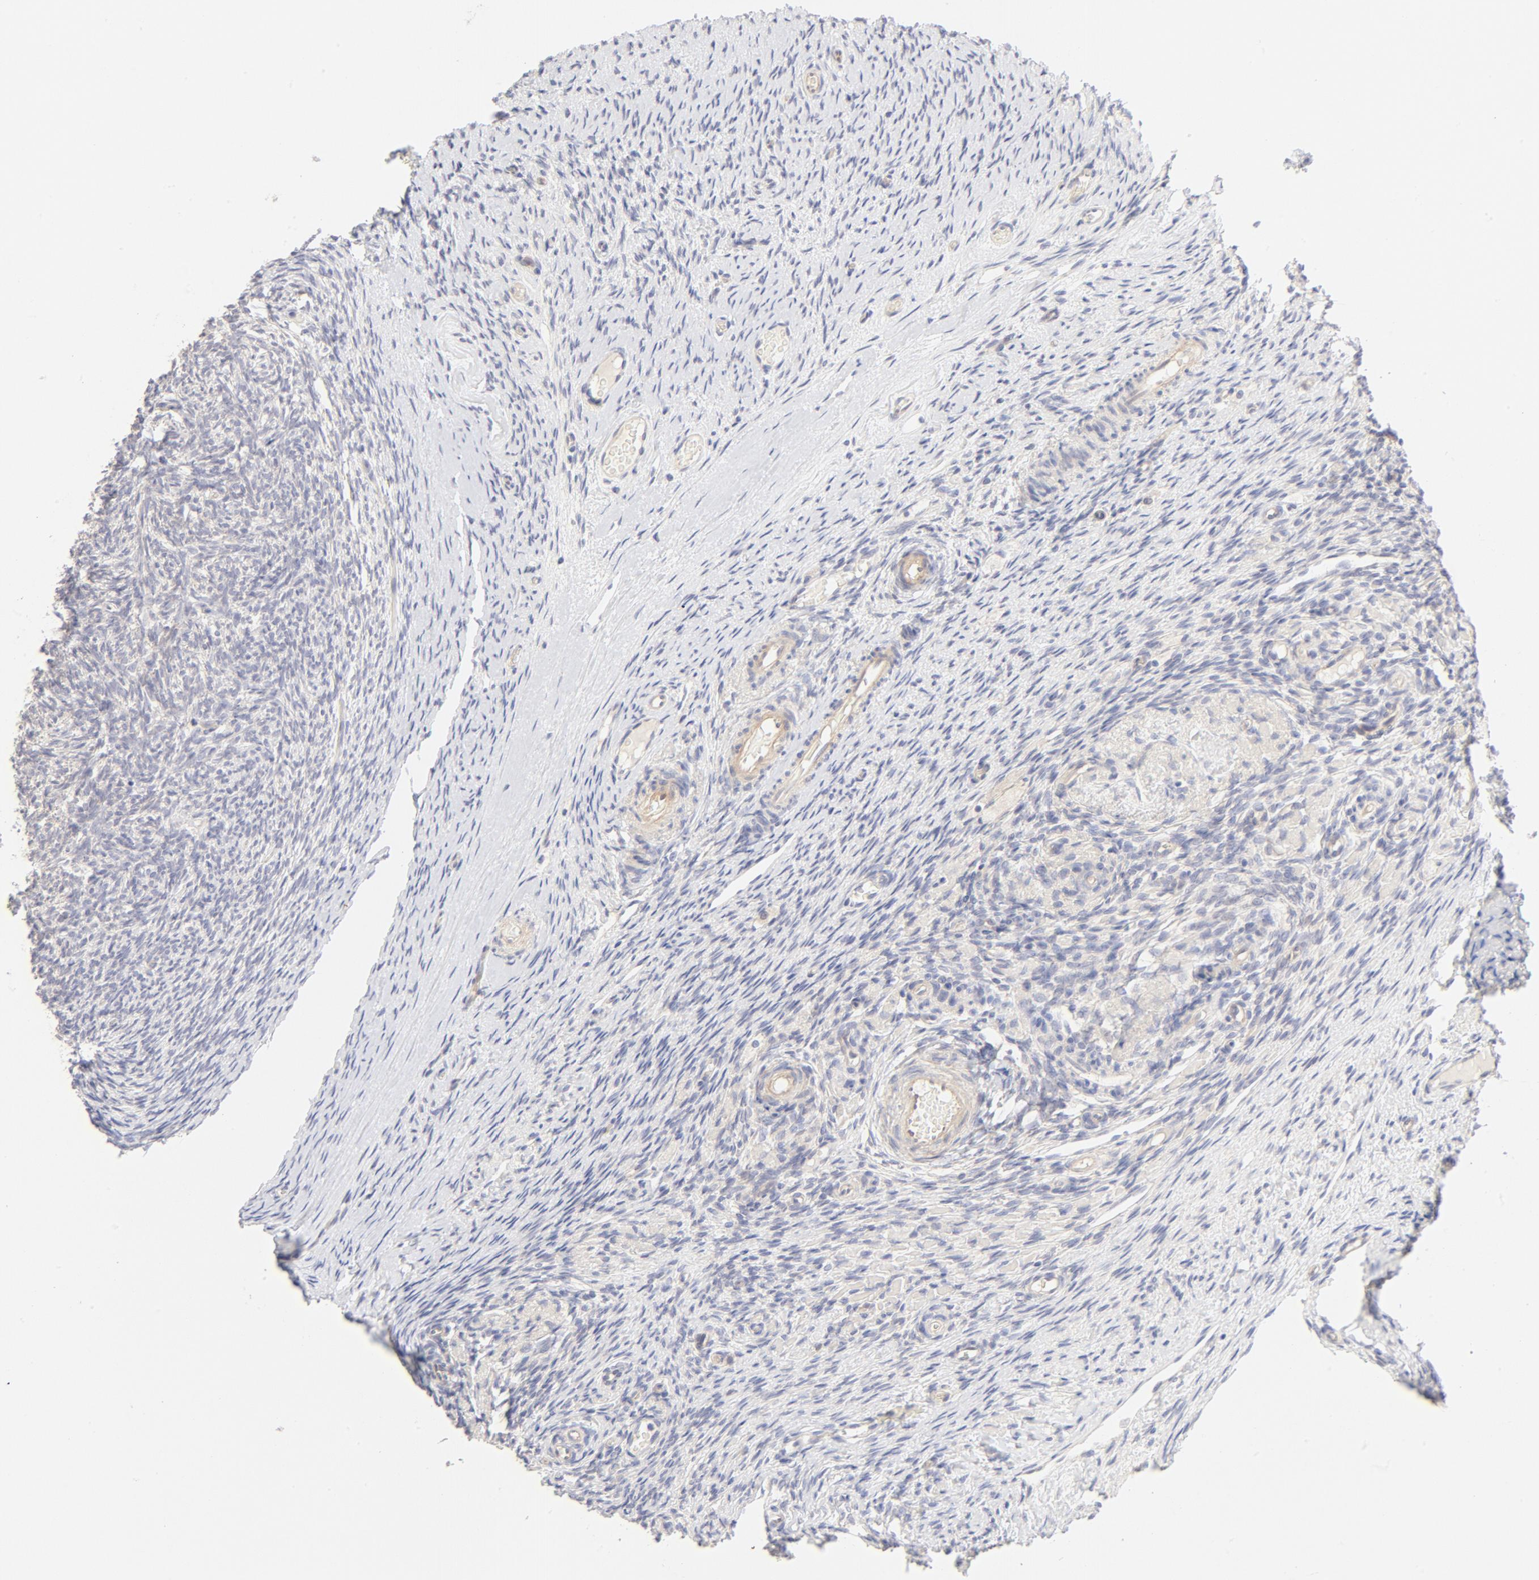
{"staining": {"intensity": "weak", "quantity": "25%-75%", "location": "cytoplasmic/membranous"}, "tissue": "ovary", "cell_type": "Follicle cells", "image_type": "normal", "snomed": [{"axis": "morphology", "description": "Normal tissue, NOS"}, {"axis": "topography", "description": "Ovary"}], "caption": "Weak cytoplasmic/membranous protein staining is seen in about 25%-75% of follicle cells in ovary. Using DAB (brown) and hematoxylin (blue) stains, captured at high magnification using brightfield microscopy.", "gene": "NKX2", "patient": {"sex": "female", "age": 60}}